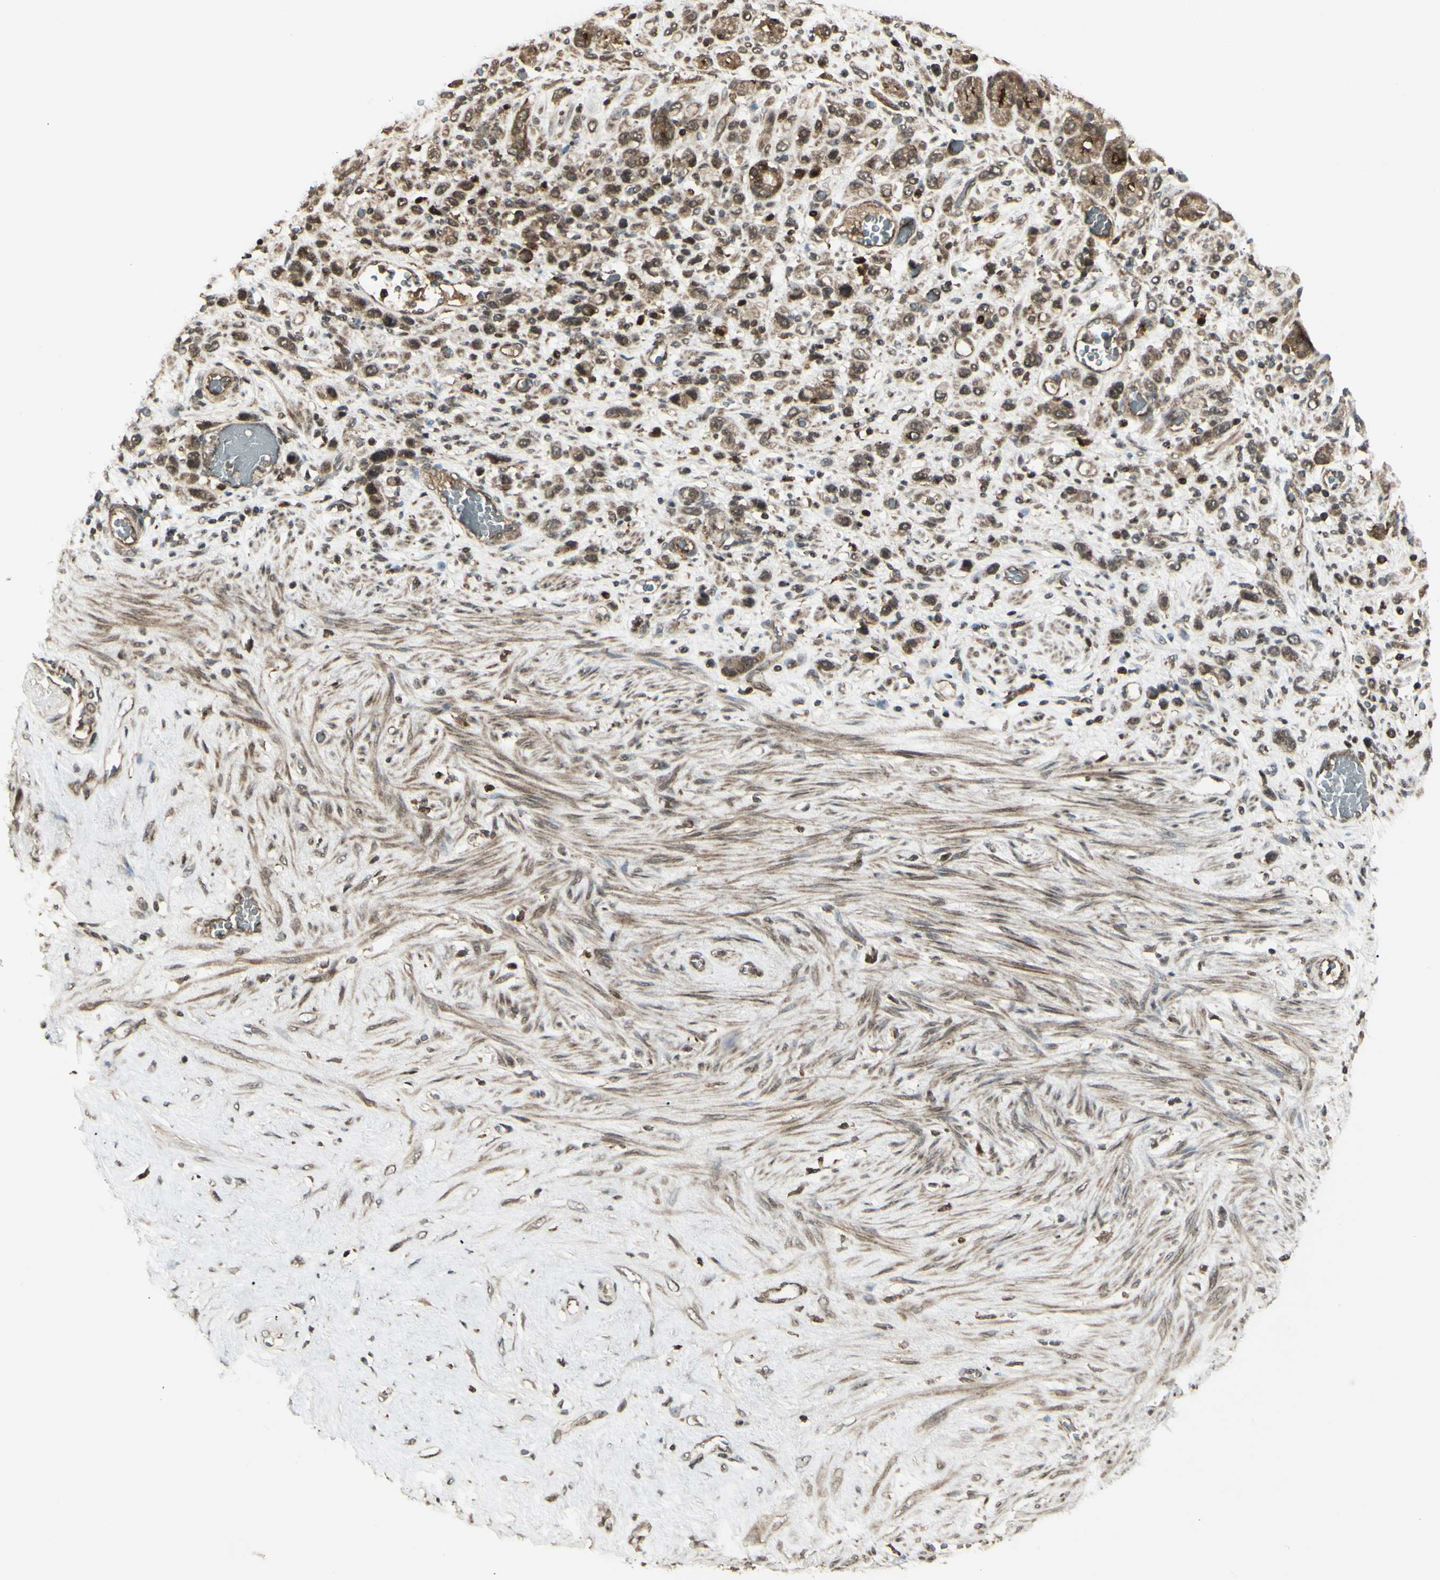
{"staining": {"intensity": "moderate", "quantity": ">75%", "location": "cytoplasmic/membranous,nuclear"}, "tissue": "stomach cancer", "cell_type": "Tumor cells", "image_type": "cancer", "snomed": [{"axis": "morphology", "description": "Adenocarcinoma, NOS"}, {"axis": "morphology", "description": "Adenocarcinoma, High grade"}, {"axis": "topography", "description": "Stomach, upper"}, {"axis": "topography", "description": "Stomach, lower"}], "caption": "The photomicrograph displays a brown stain indicating the presence of a protein in the cytoplasmic/membranous and nuclear of tumor cells in adenocarcinoma (stomach).", "gene": "BLNK", "patient": {"sex": "female", "age": 65}}